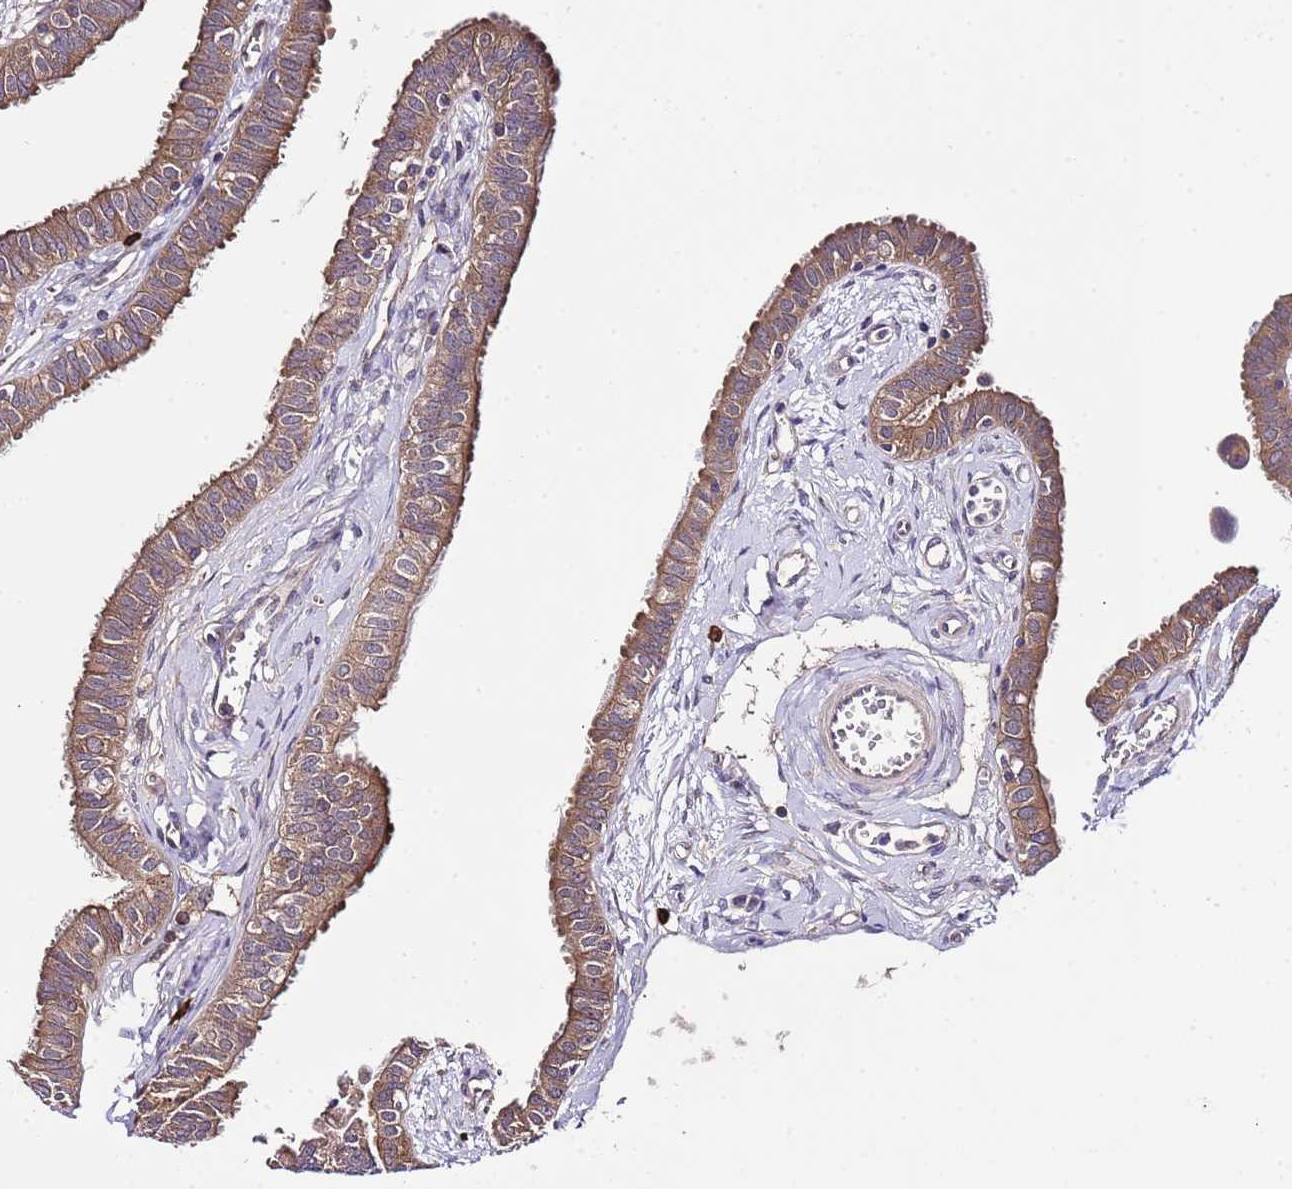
{"staining": {"intensity": "moderate", "quantity": ">75%", "location": "cytoplasmic/membranous"}, "tissue": "fallopian tube", "cell_type": "Glandular cells", "image_type": "normal", "snomed": [{"axis": "morphology", "description": "Normal tissue, NOS"}, {"axis": "morphology", "description": "Carcinoma, NOS"}, {"axis": "topography", "description": "Fallopian tube"}, {"axis": "topography", "description": "Ovary"}], "caption": "A photomicrograph of fallopian tube stained for a protein exhibits moderate cytoplasmic/membranous brown staining in glandular cells.", "gene": "DONSON", "patient": {"sex": "female", "age": 59}}